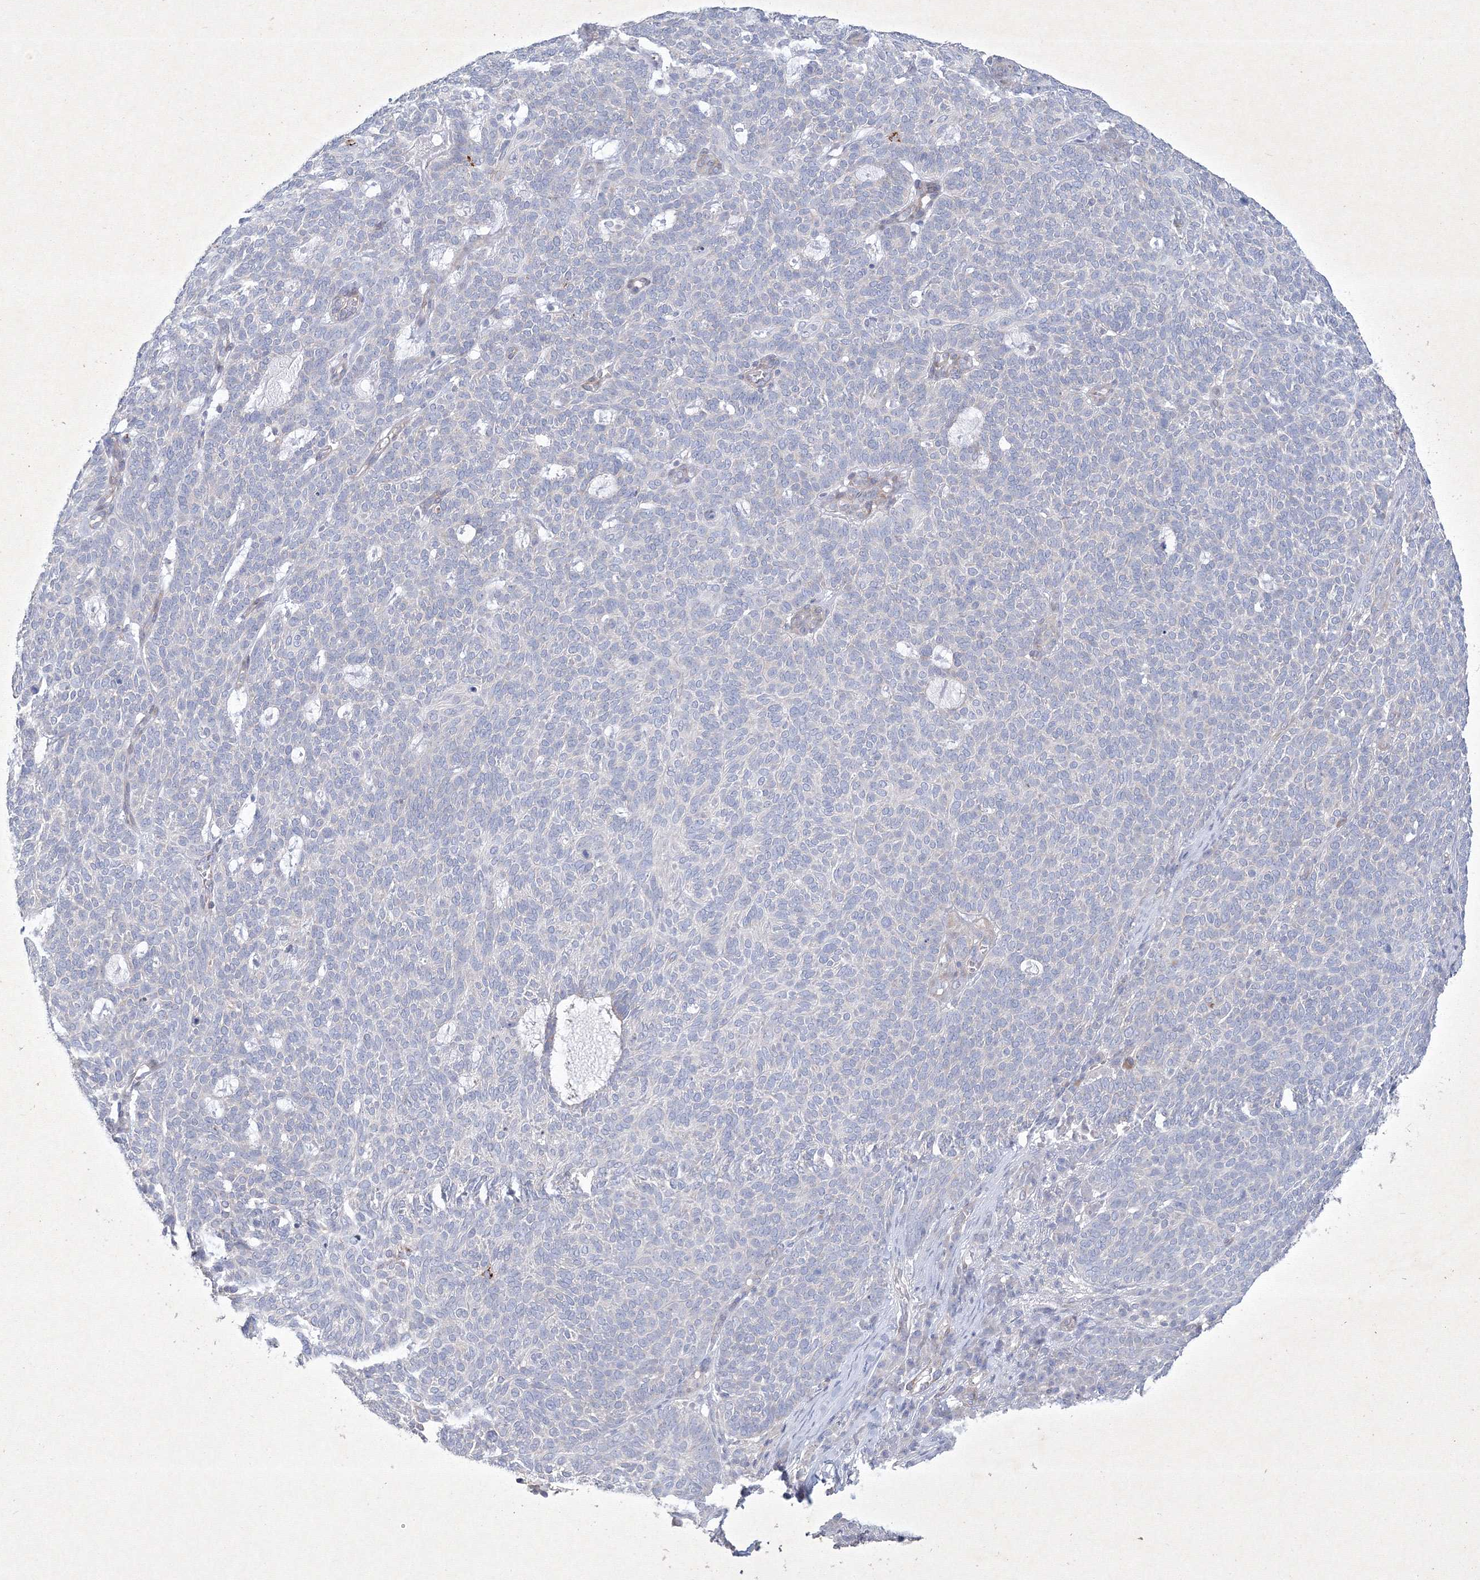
{"staining": {"intensity": "negative", "quantity": "none", "location": "none"}, "tissue": "skin cancer", "cell_type": "Tumor cells", "image_type": "cancer", "snomed": [{"axis": "morphology", "description": "Squamous cell carcinoma, NOS"}, {"axis": "topography", "description": "Skin"}], "caption": "IHC of skin cancer displays no staining in tumor cells.", "gene": "CXXC4", "patient": {"sex": "female", "age": 90}}